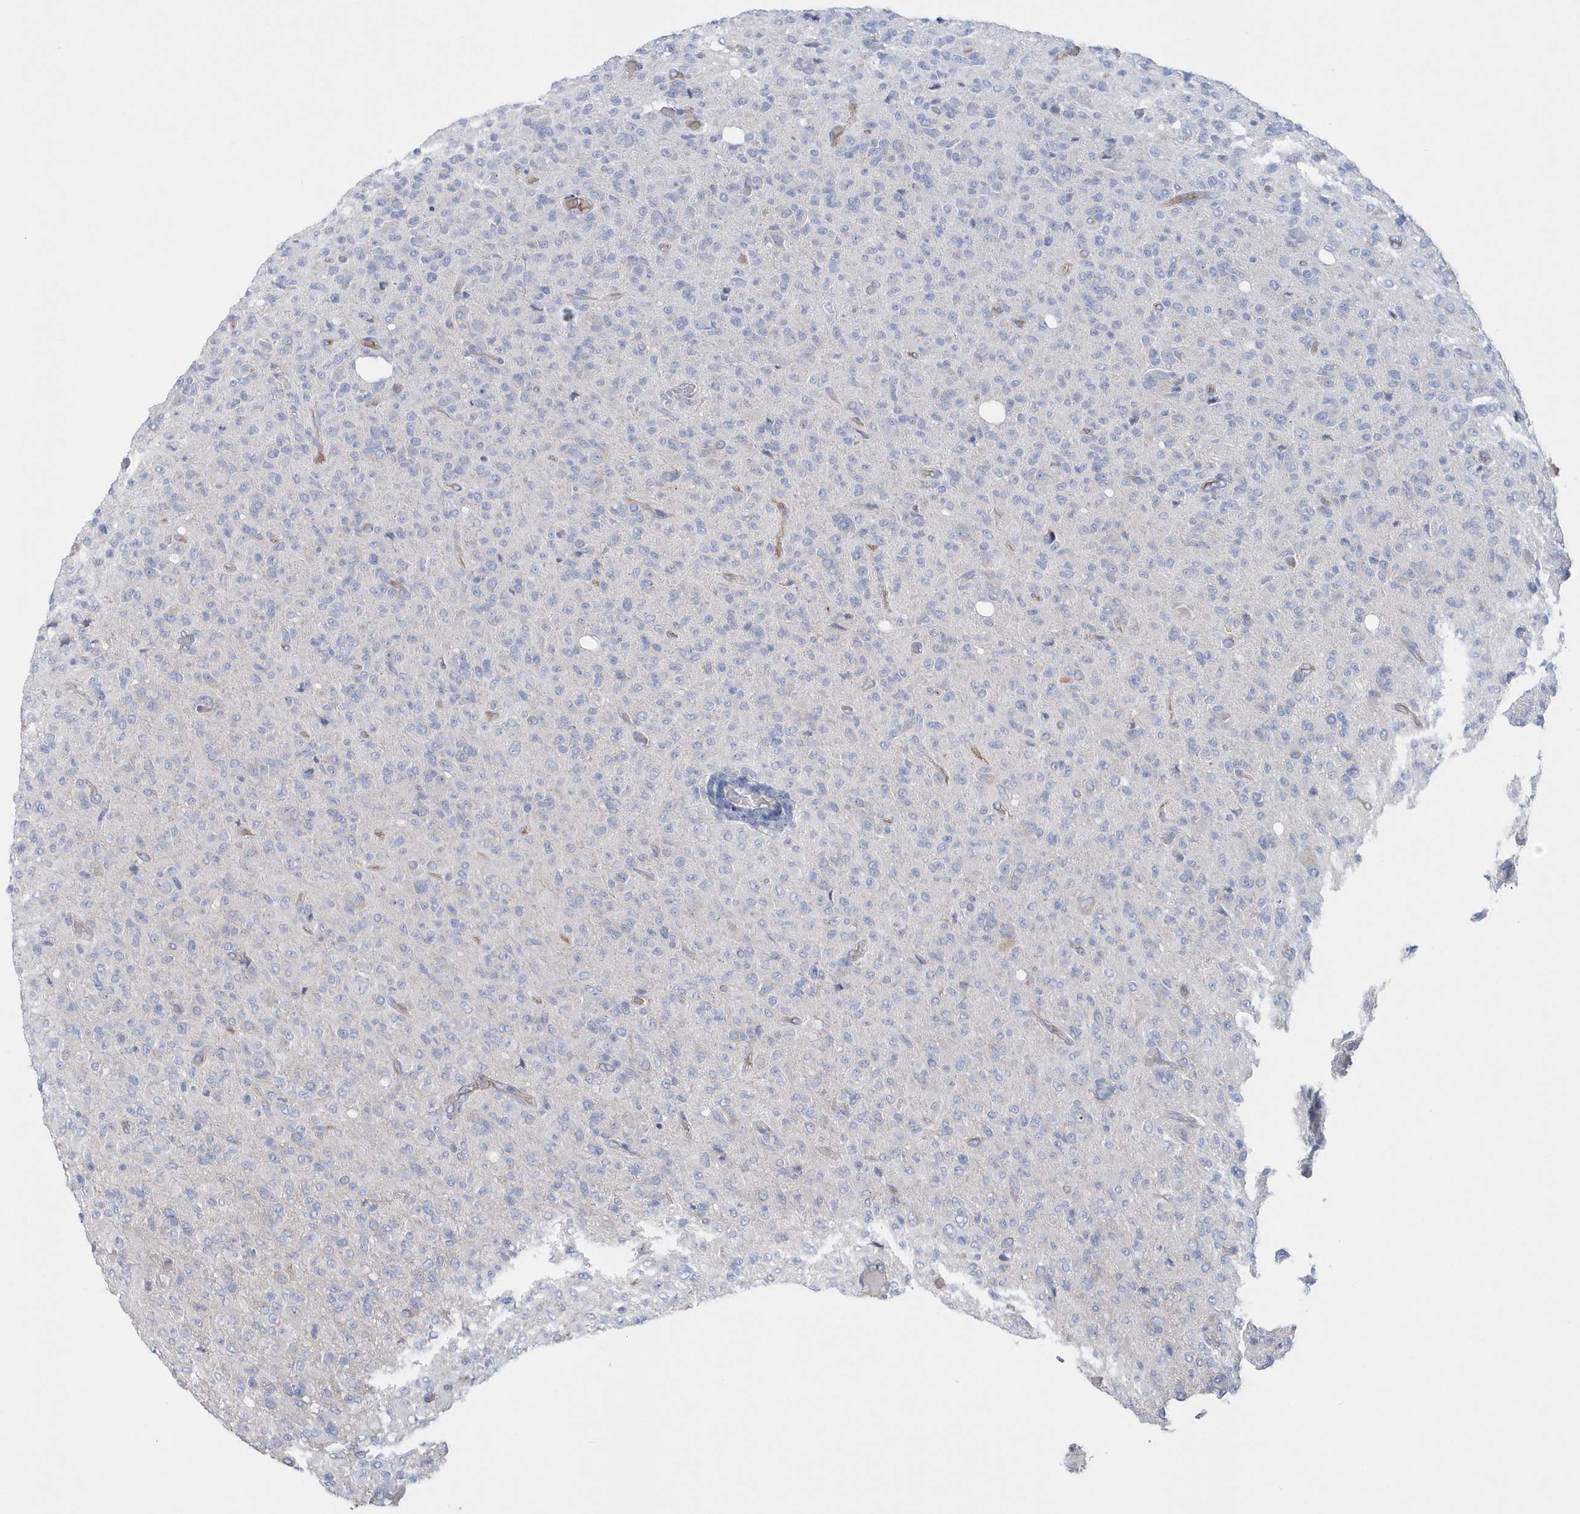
{"staining": {"intensity": "negative", "quantity": "none", "location": "none"}, "tissue": "glioma", "cell_type": "Tumor cells", "image_type": "cancer", "snomed": [{"axis": "morphology", "description": "Glioma, malignant, High grade"}, {"axis": "topography", "description": "Brain"}], "caption": "Image shows no significant protein staining in tumor cells of malignant glioma (high-grade).", "gene": "SPATA18", "patient": {"sex": "female", "age": 57}}